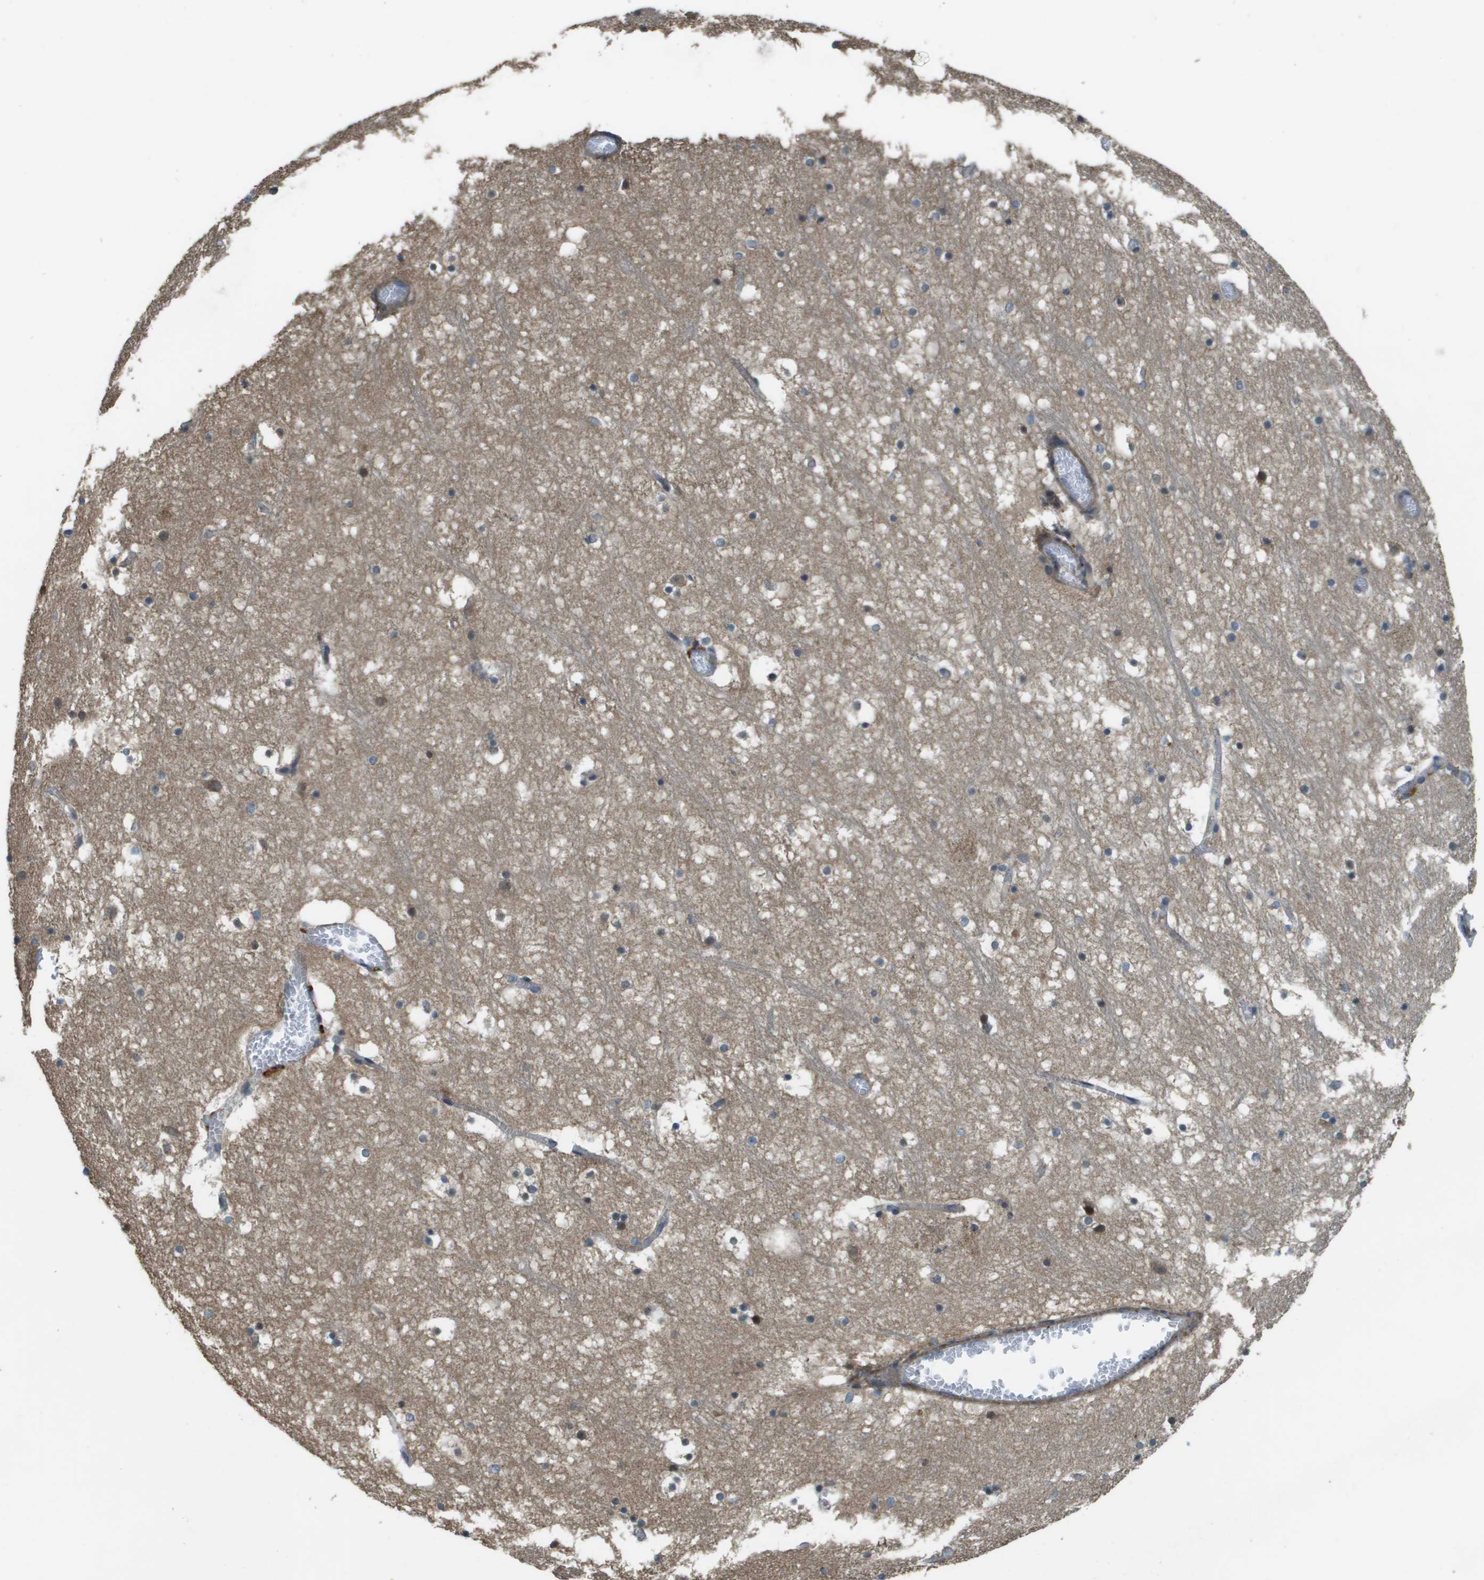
{"staining": {"intensity": "weak", "quantity": "25%-75%", "location": "cytoplasmic/membranous"}, "tissue": "hippocampus", "cell_type": "Glial cells", "image_type": "normal", "snomed": [{"axis": "morphology", "description": "Normal tissue, NOS"}, {"axis": "topography", "description": "Hippocampus"}], "caption": "Glial cells exhibit low levels of weak cytoplasmic/membranous staining in approximately 25%-75% of cells in normal hippocampus.", "gene": "CDKN2C", "patient": {"sex": "male", "age": 45}}